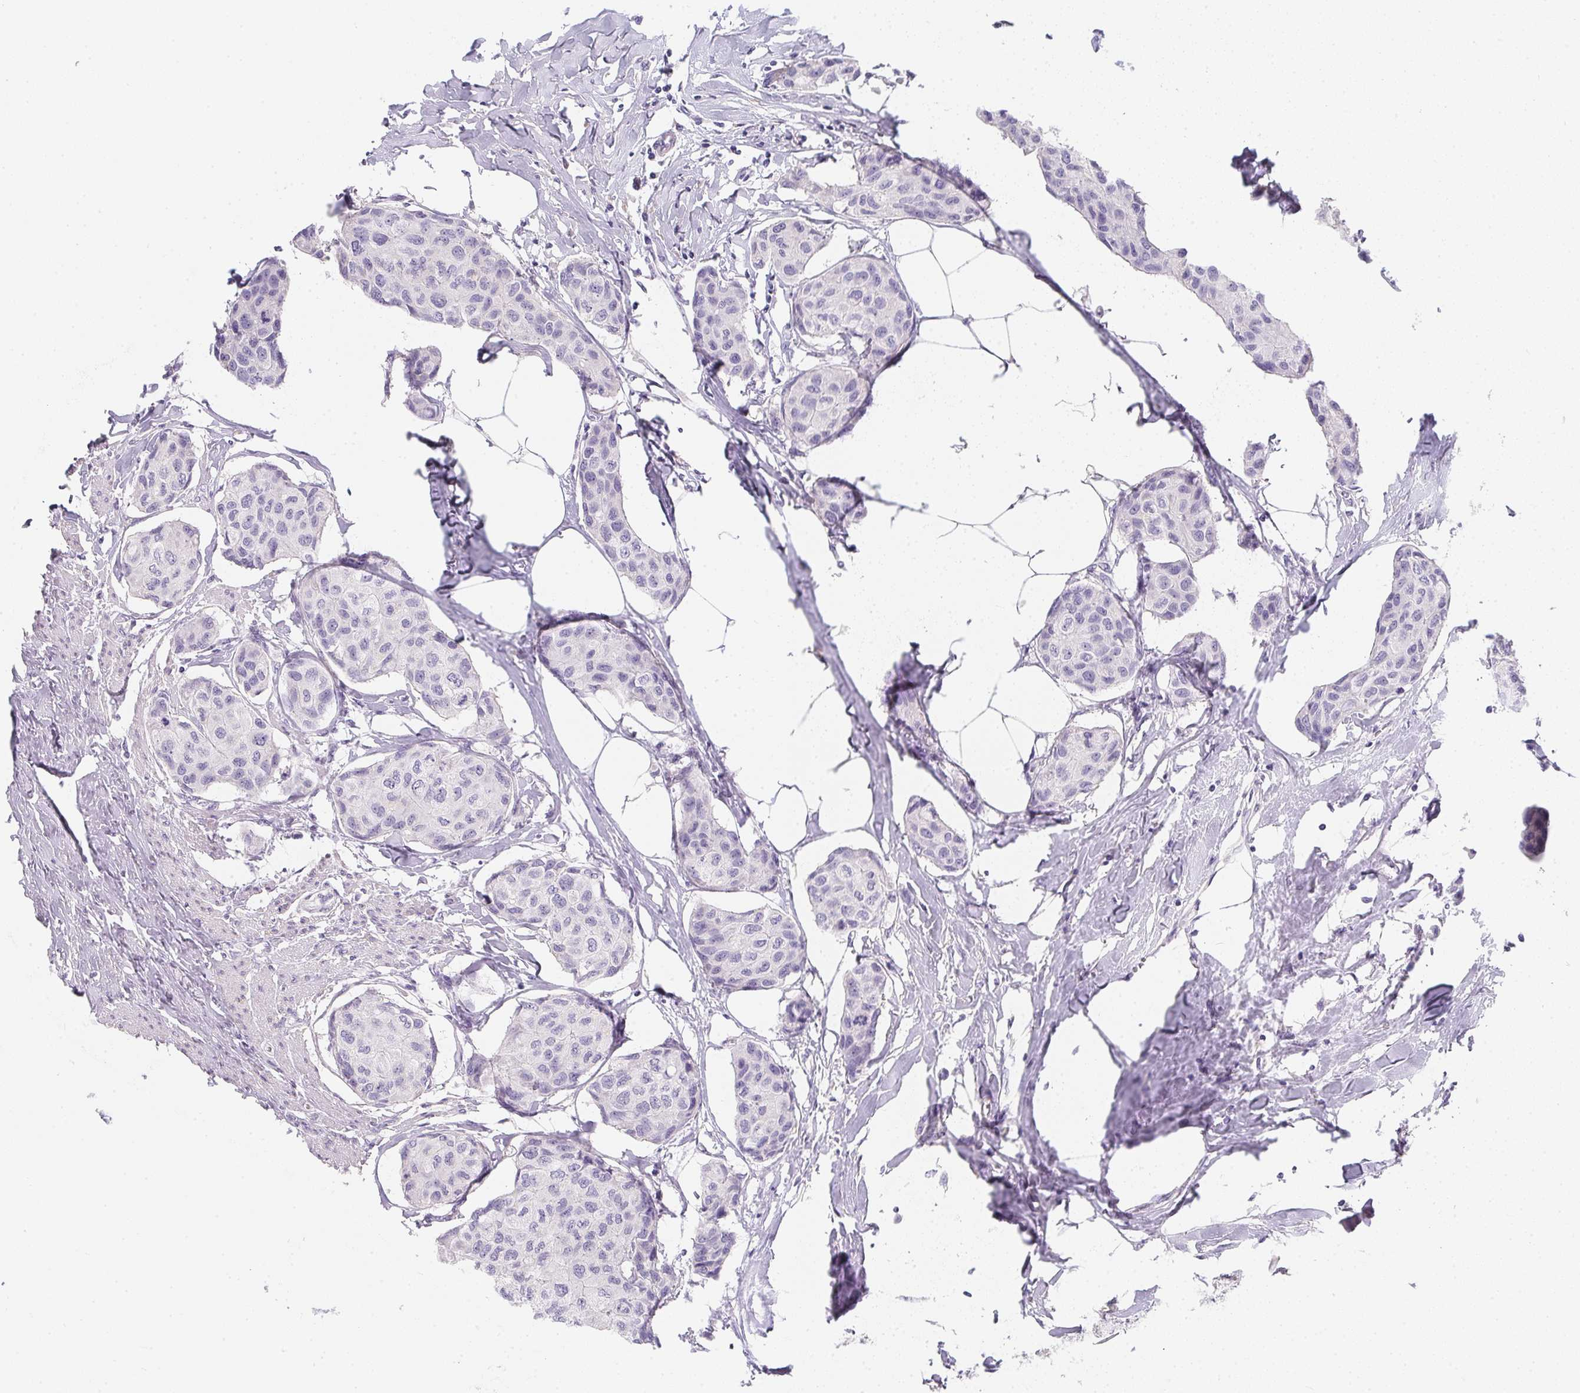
{"staining": {"intensity": "negative", "quantity": "none", "location": "none"}, "tissue": "breast cancer", "cell_type": "Tumor cells", "image_type": "cancer", "snomed": [{"axis": "morphology", "description": "Duct carcinoma"}, {"axis": "topography", "description": "Breast"}], "caption": "Immunohistochemistry photomicrograph of neoplastic tissue: human breast cancer stained with DAB demonstrates no significant protein positivity in tumor cells.", "gene": "MAP1A", "patient": {"sex": "female", "age": 80}}